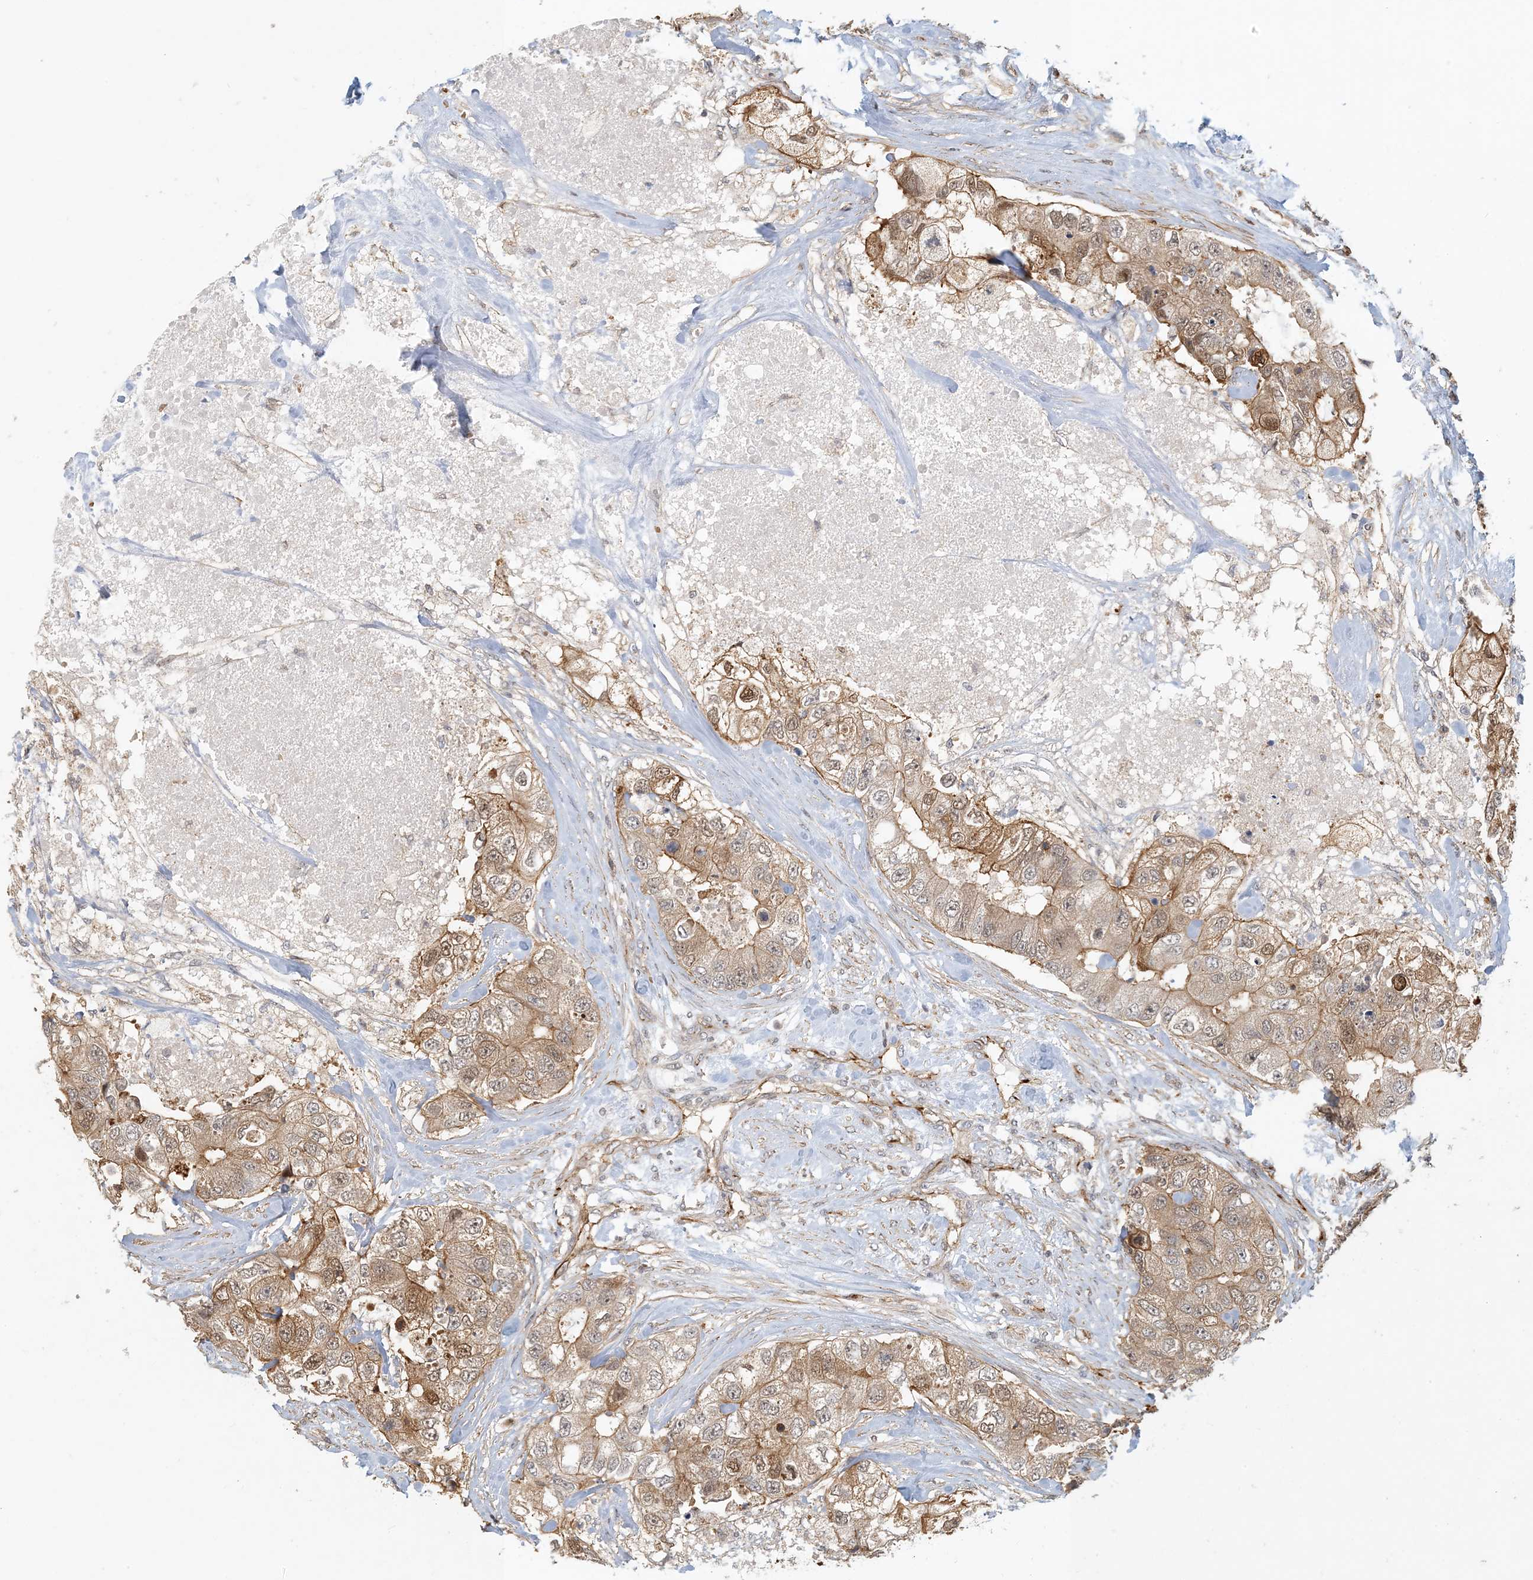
{"staining": {"intensity": "moderate", "quantity": ">75%", "location": "cytoplasmic/membranous,nuclear"}, "tissue": "breast cancer", "cell_type": "Tumor cells", "image_type": "cancer", "snomed": [{"axis": "morphology", "description": "Duct carcinoma"}, {"axis": "topography", "description": "Breast"}], "caption": "IHC photomicrograph of neoplastic tissue: human breast cancer (infiltrating ductal carcinoma) stained using IHC displays medium levels of moderate protein expression localized specifically in the cytoplasmic/membranous and nuclear of tumor cells, appearing as a cytoplasmic/membranous and nuclear brown color.", "gene": "MAPKBP1", "patient": {"sex": "female", "age": 62}}